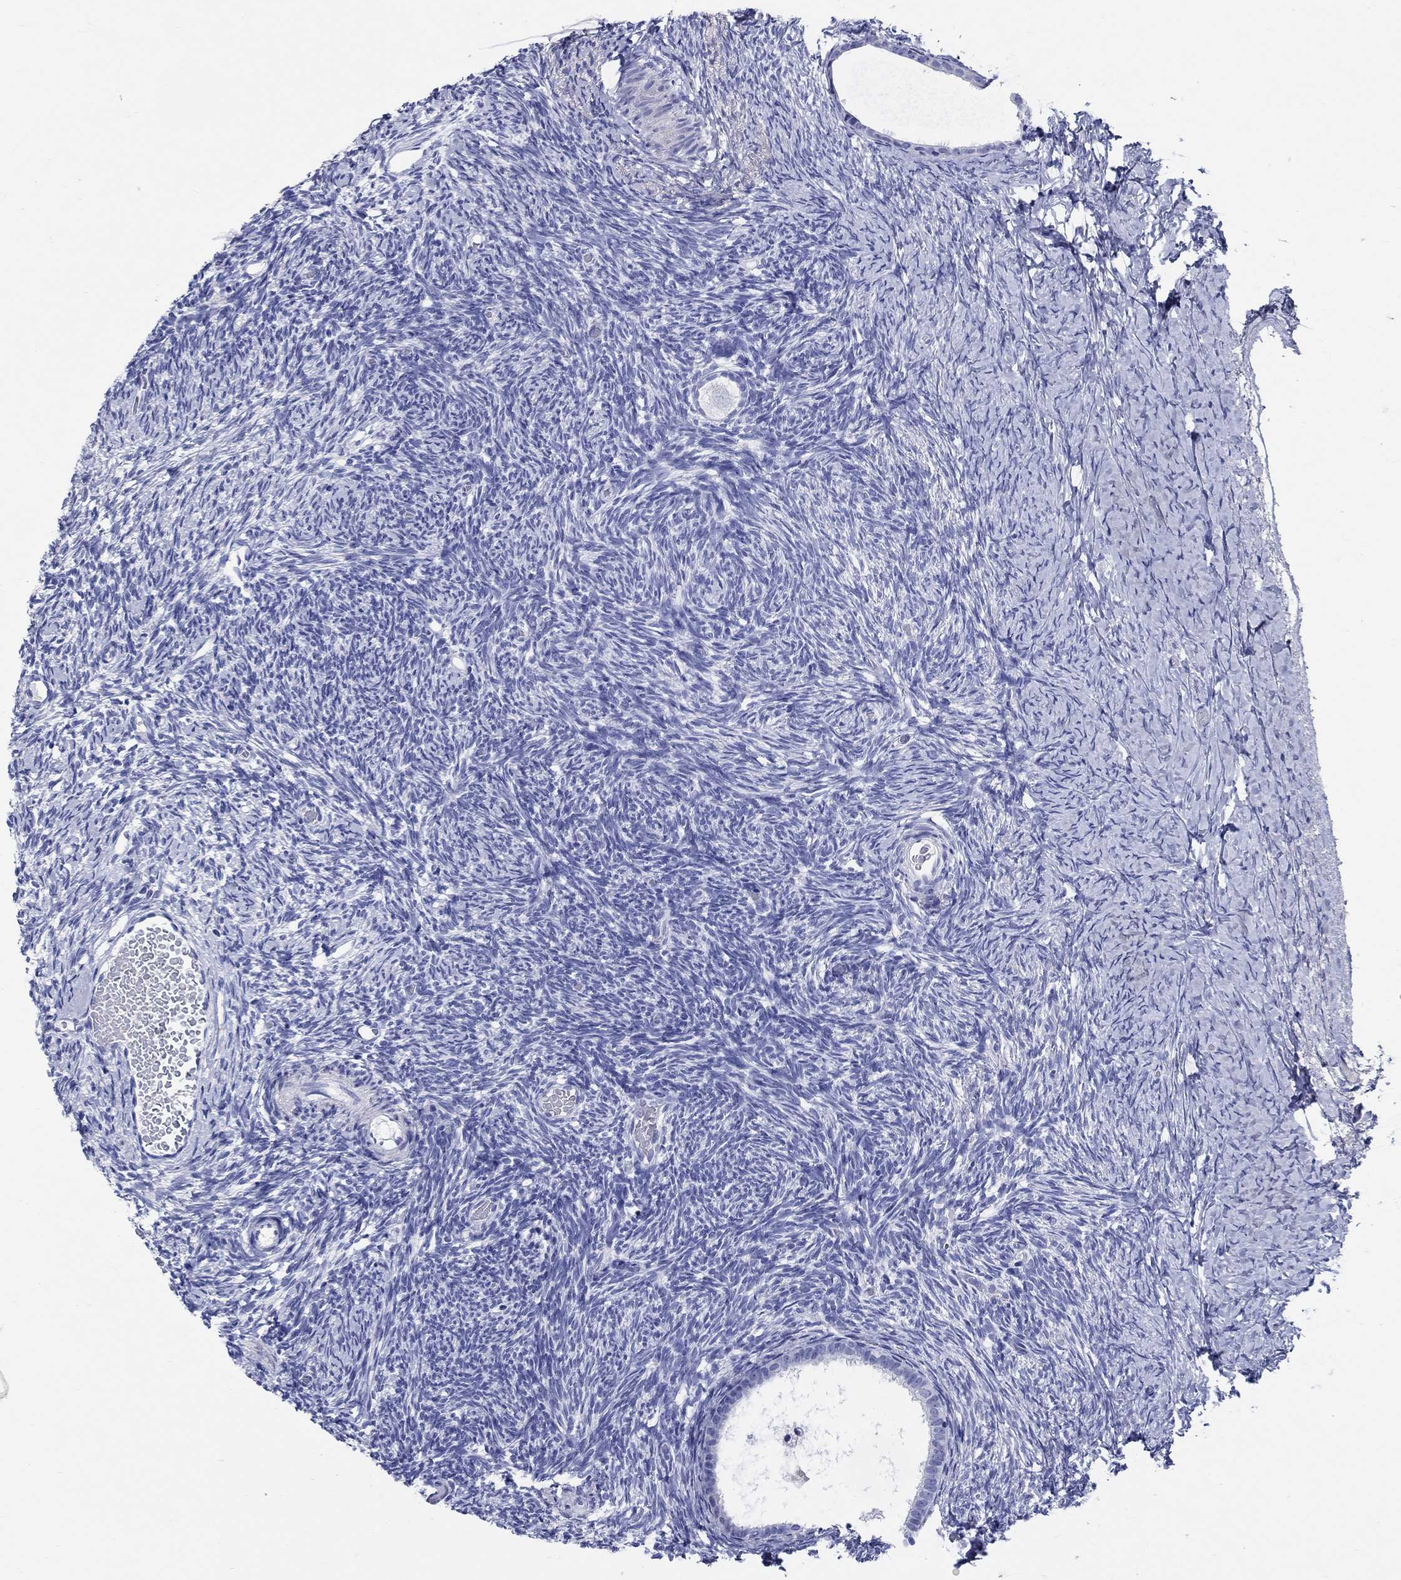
{"staining": {"intensity": "negative", "quantity": "none", "location": "none"}, "tissue": "ovary", "cell_type": "Follicle cells", "image_type": "normal", "snomed": [{"axis": "morphology", "description": "Normal tissue, NOS"}, {"axis": "topography", "description": "Ovary"}], "caption": "Immunohistochemistry of normal ovary displays no staining in follicle cells. (Immunohistochemistry, brightfield microscopy, high magnification).", "gene": "CRYGS", "patient": {"sex": "female", "age": 39}}